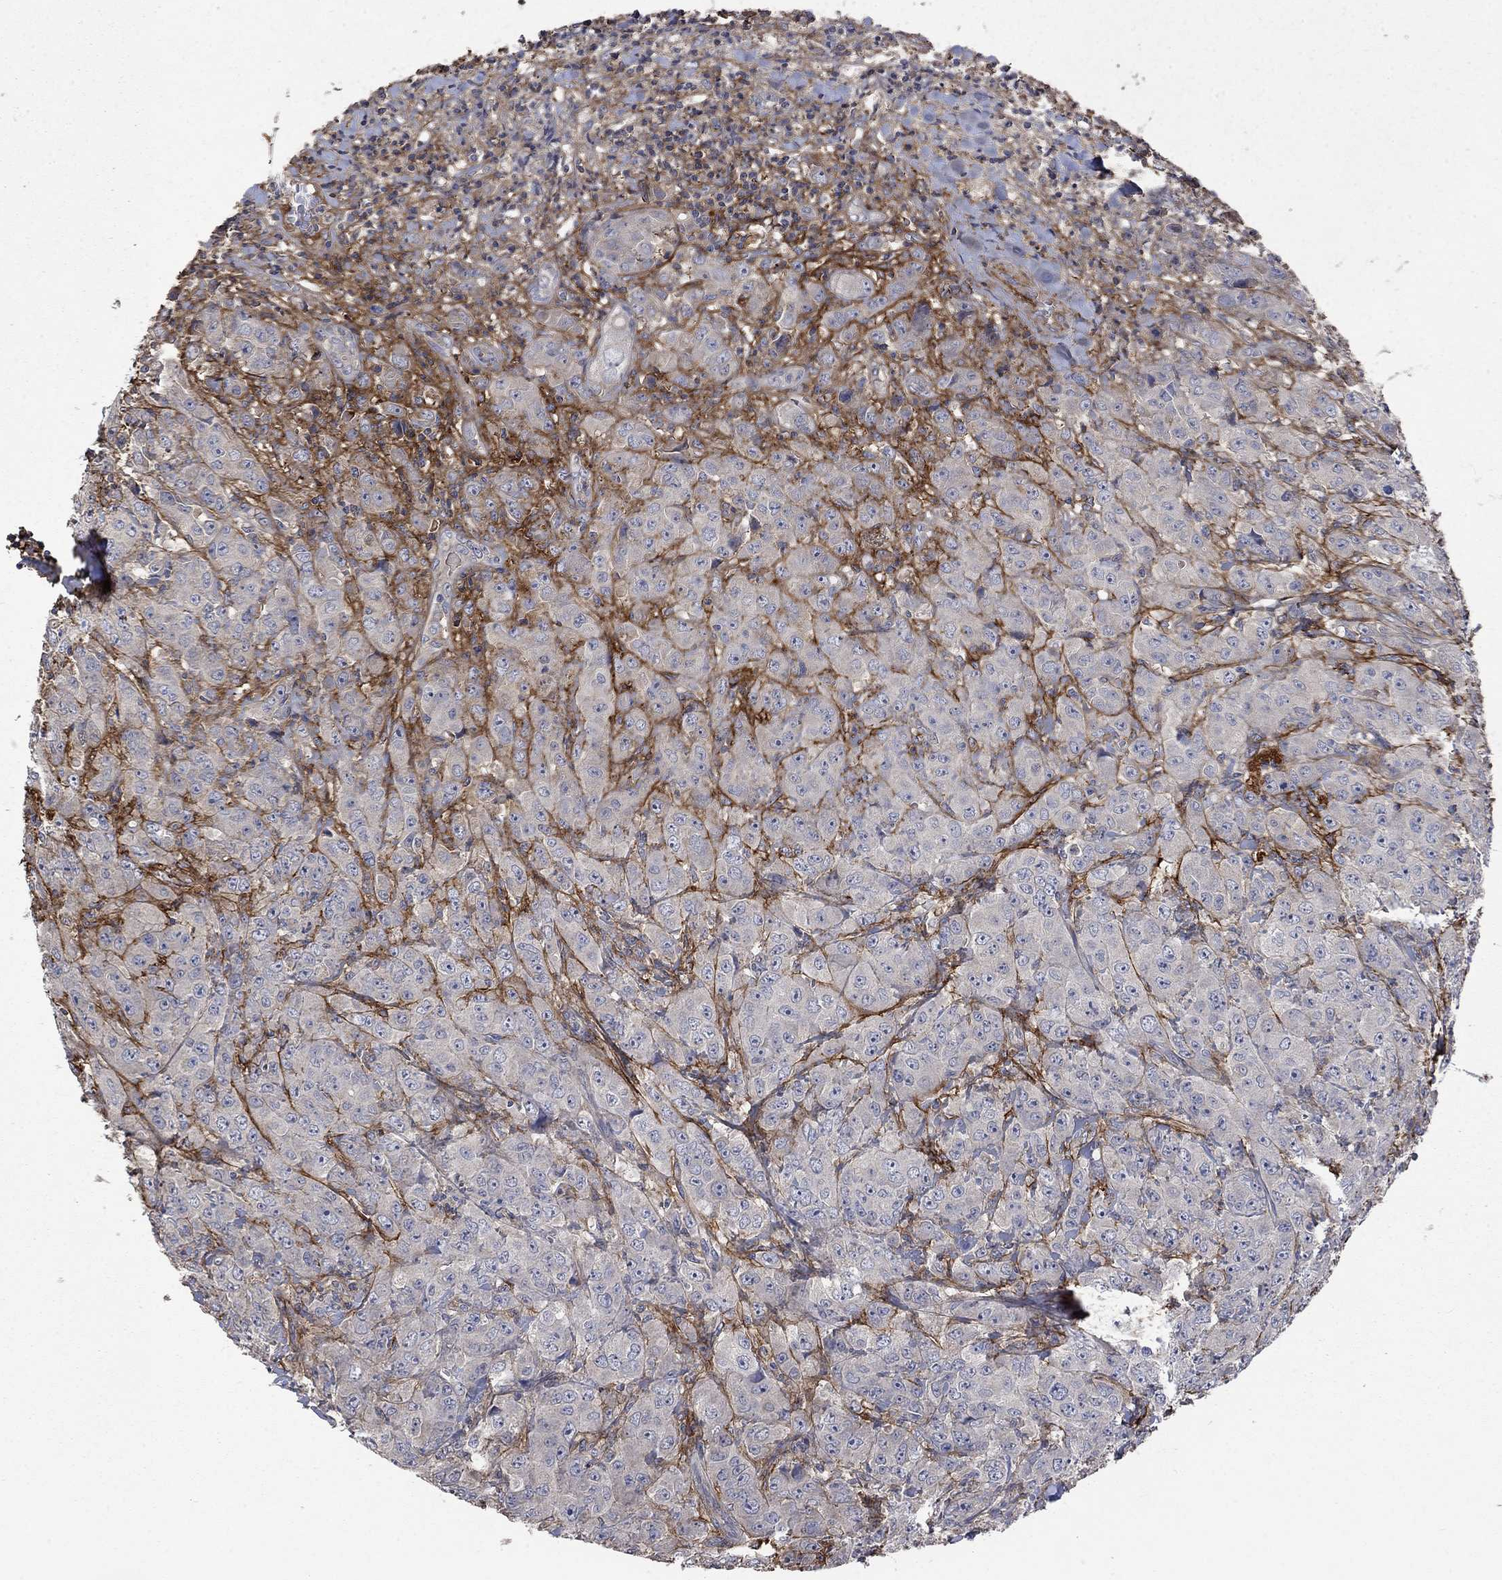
{"staining": {"intensity": "negative", "quantity": "none", "location": "none"}, "tissue": "breast cancer", "cell_type": "Tumor cells", "image_type": "cancer", "snomed": [{"axis": "morphology", "description": "Duct carcinoma"}, {"axis": "topography", "description": "Breast"}], "caption": "A high-resolution histopathology image shows immunohistochemistry (IHC) staining of breast cancer (infiltrating ductal carcinoma), which exhibits no significant positivity in tumor cells.", "gene": "VCAN", "patient": {"sex": "female", "age": 43}}